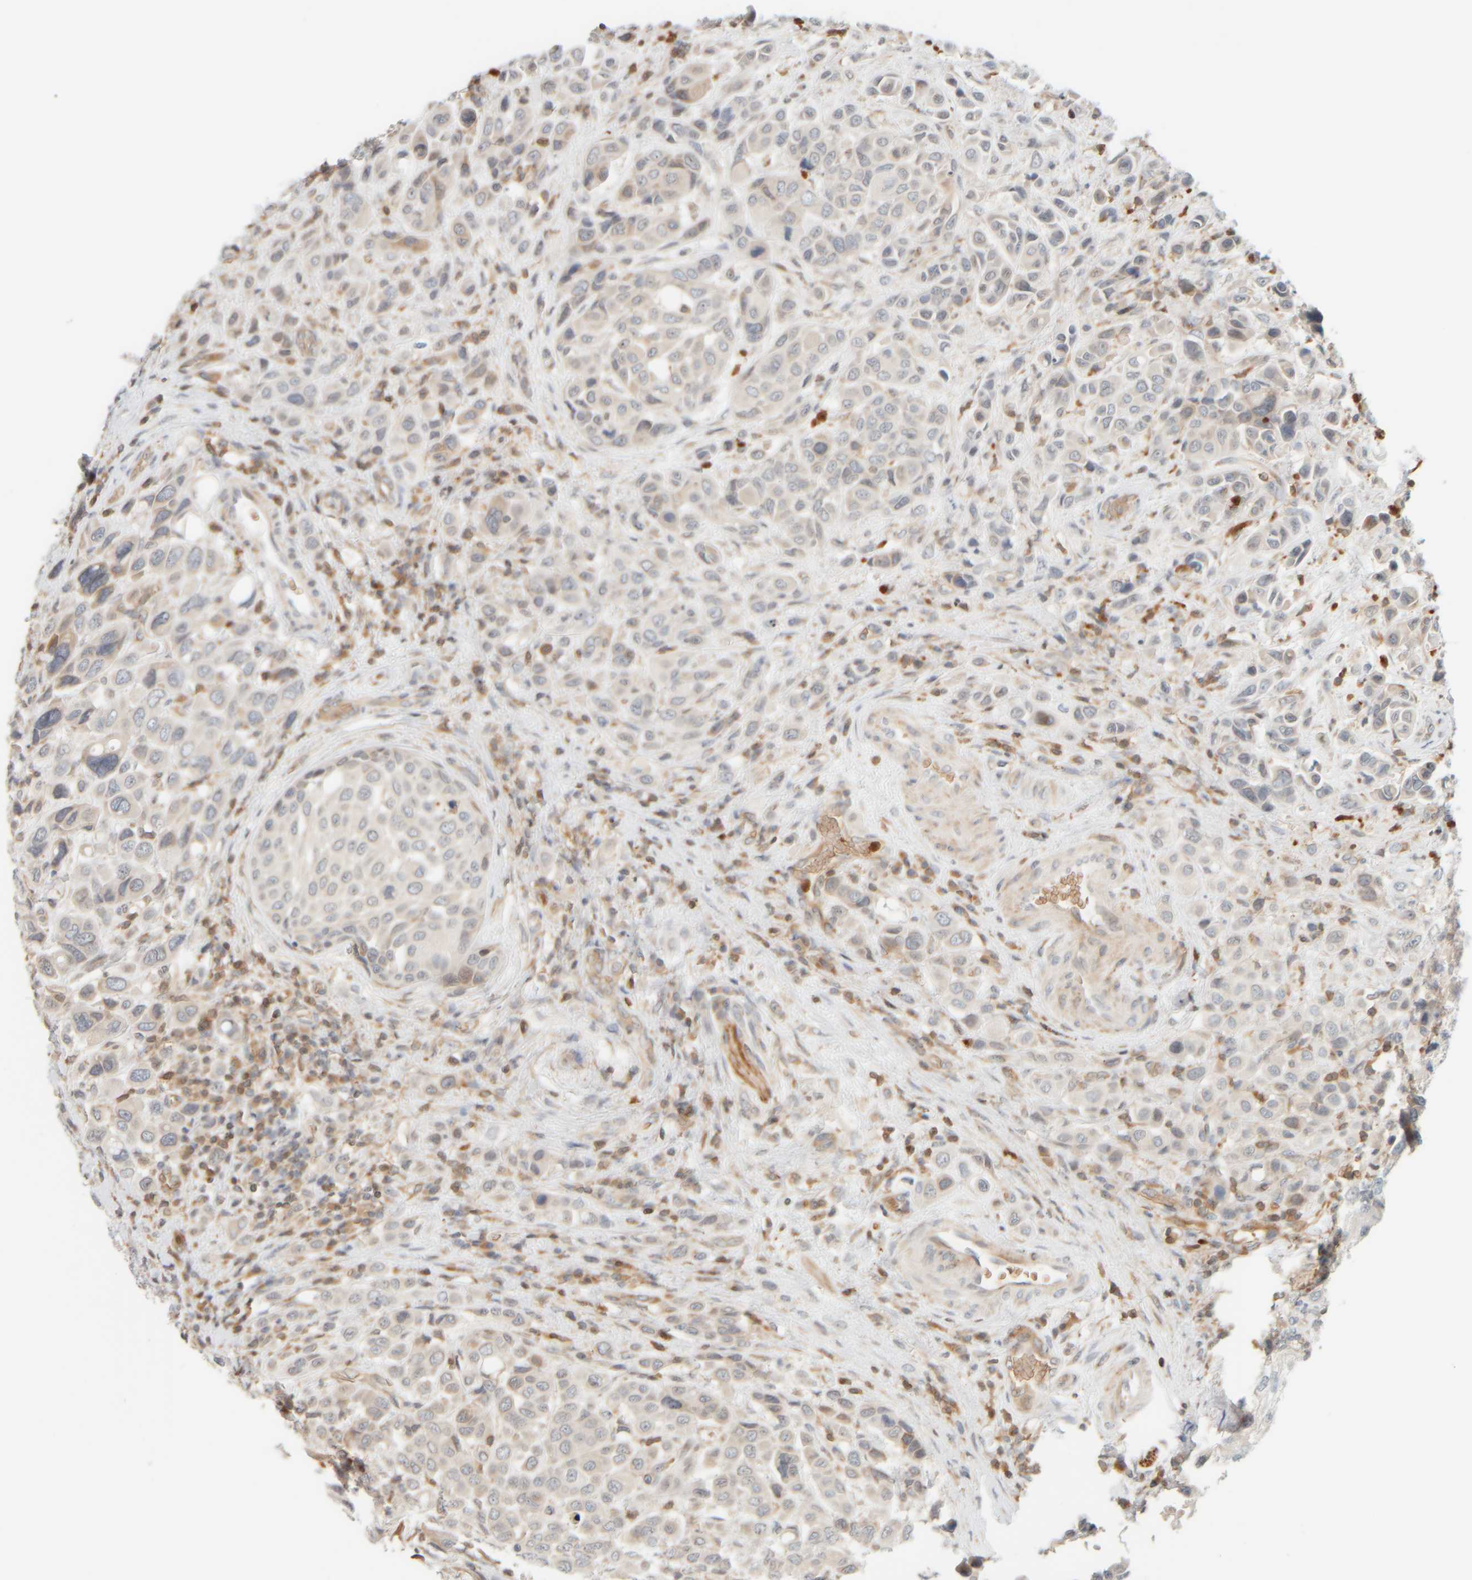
{"staining": {"intensity": "weak", "quantity": "<25%", "location": "cytoplasmic/membranous"}, "tissue": "urothelial cancer", "cell_type": "Tumor cells", "image_type": "cancer", "snomed": [{"axis": "morphology", "description": "Urothelial carcinoma, High grade"}, {"axis": "topography", "description": "Urinary bladder"}], "caption": "An IHC histopathology image of urothelial carcinoma (high-grade) is shown. There is no staining in tumor cells of urothelial carcinoma (high-grade).", "gene": "PTGES3L-AARSD1", "patient": {"sex": "male", "age": 50}}